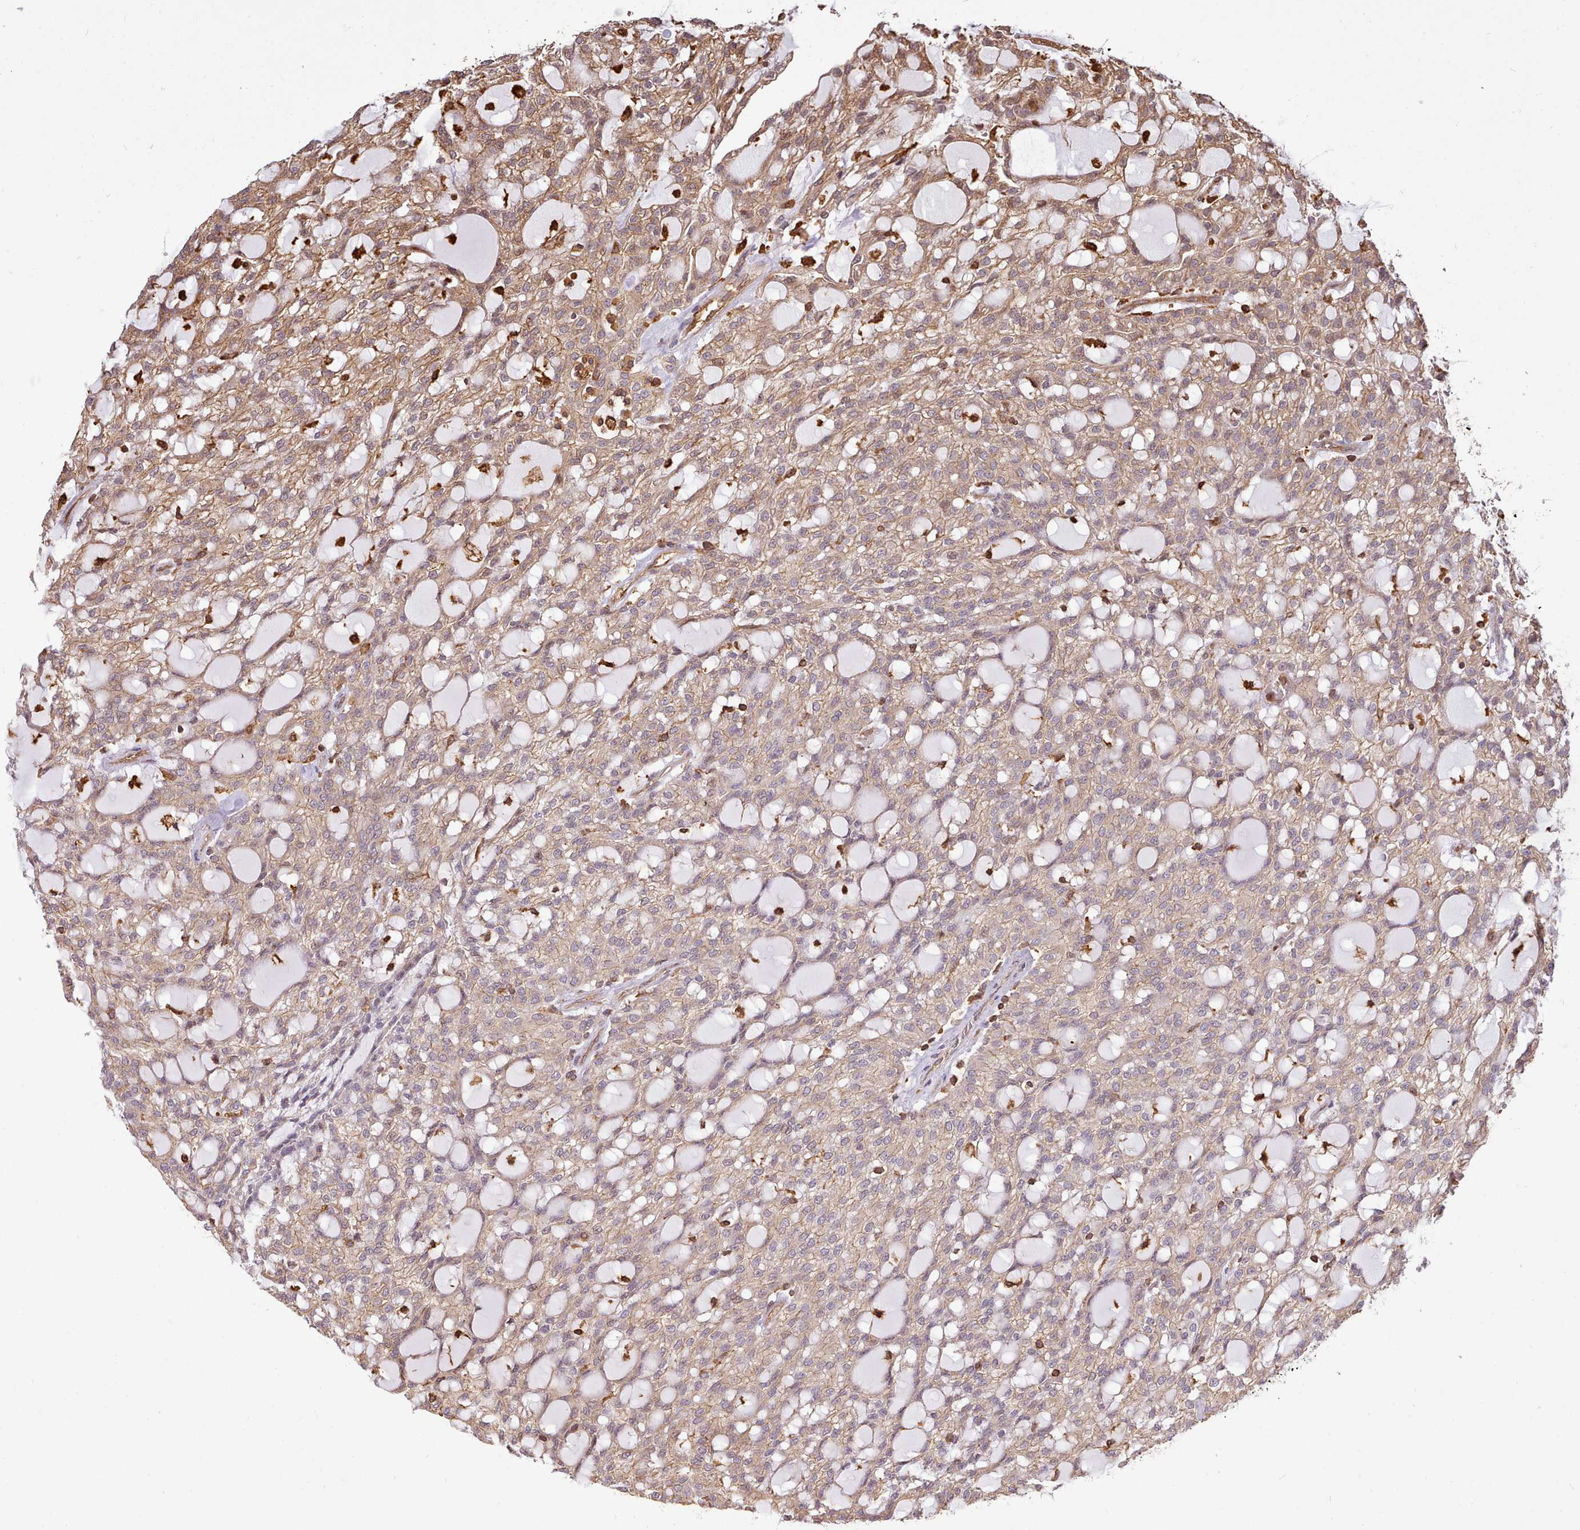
{"staining": {"intensity": "moderate", "quantity": "25%-75%", "location": "cytoplasmic/membranous"}, "tissue": "renal cancer", "cell_type": "Tumor cells", "image_type": "cancer", "snomed": [{"axis": "morphology", "description": "Adenocarcinoma, NOS"}, {"axis": "topography", "description": "Kidney"}], "caption": "Tumor cells exhibit moderate cytoplasmic/membranous positivity in approximately 25%-75% of cells in renal cancer (adenocarcinoma).", "gene": "CAPZA1", "patient": {"sex": "male", "age": 63}}